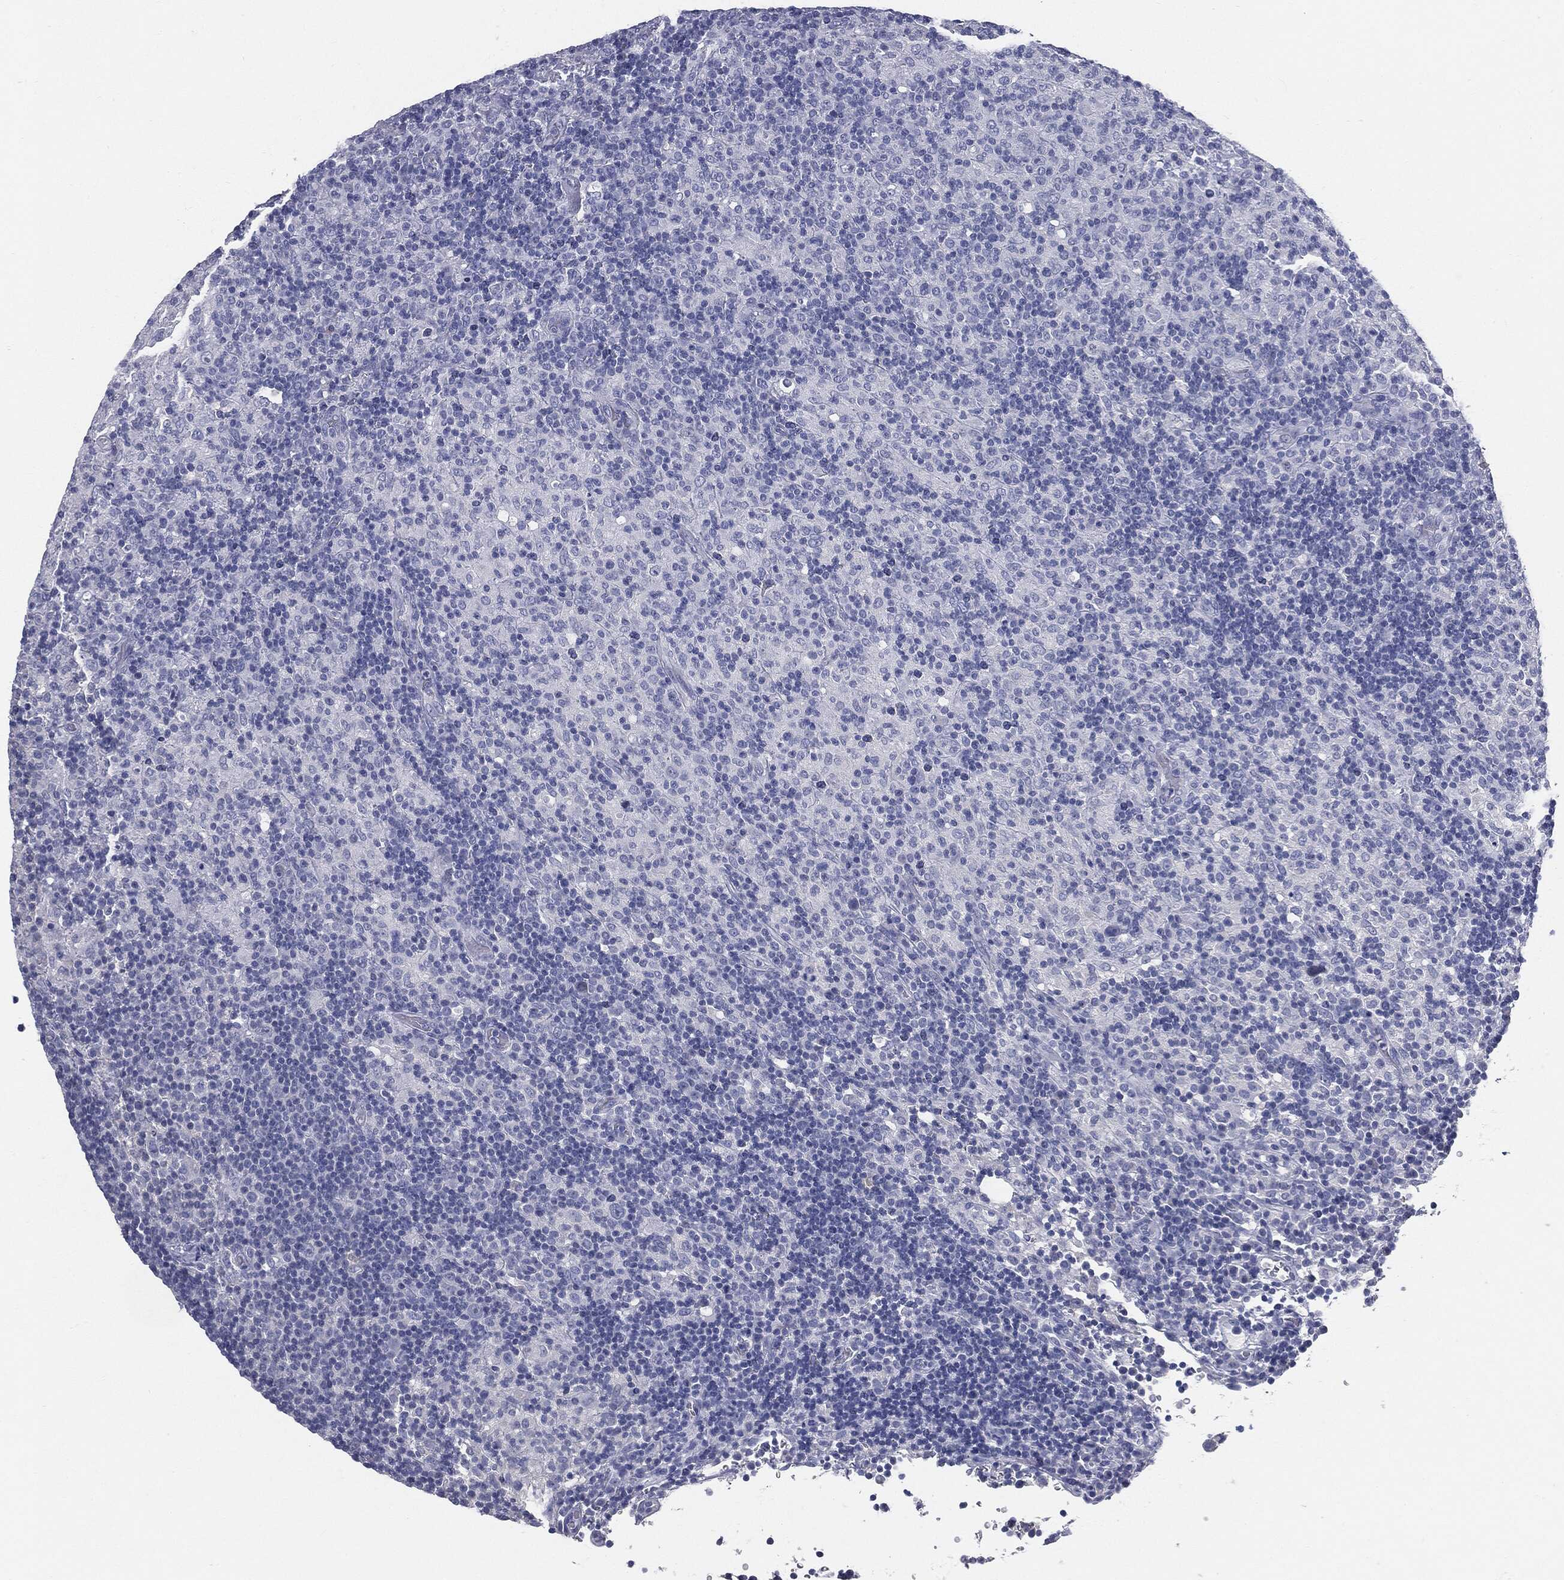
{"staining": {"intensity": "negative", "quantity": "none", "location": "none"}, "tissue": "lymphoma", "cell_type": "Tumor cells", "image_type": "cancer", "snomed": [{"axis": "morphology", "description": "Hodgkin's disease, NOS"}, {"axis": "topography", "description": "Lymph node"}], "caption": "DAB immunohistochemical staining of human lymphoma reveals no significant staining in tumor cells. The staining was performed using DAB (3,3'-diaminobenzidine) to visualize the protein expression in brown, while the nuclei were stained in blue with hematoxylin (Magnification: 20x).", "gene": "CUZD1", "patient": {"sex": "male", "age": 70}}